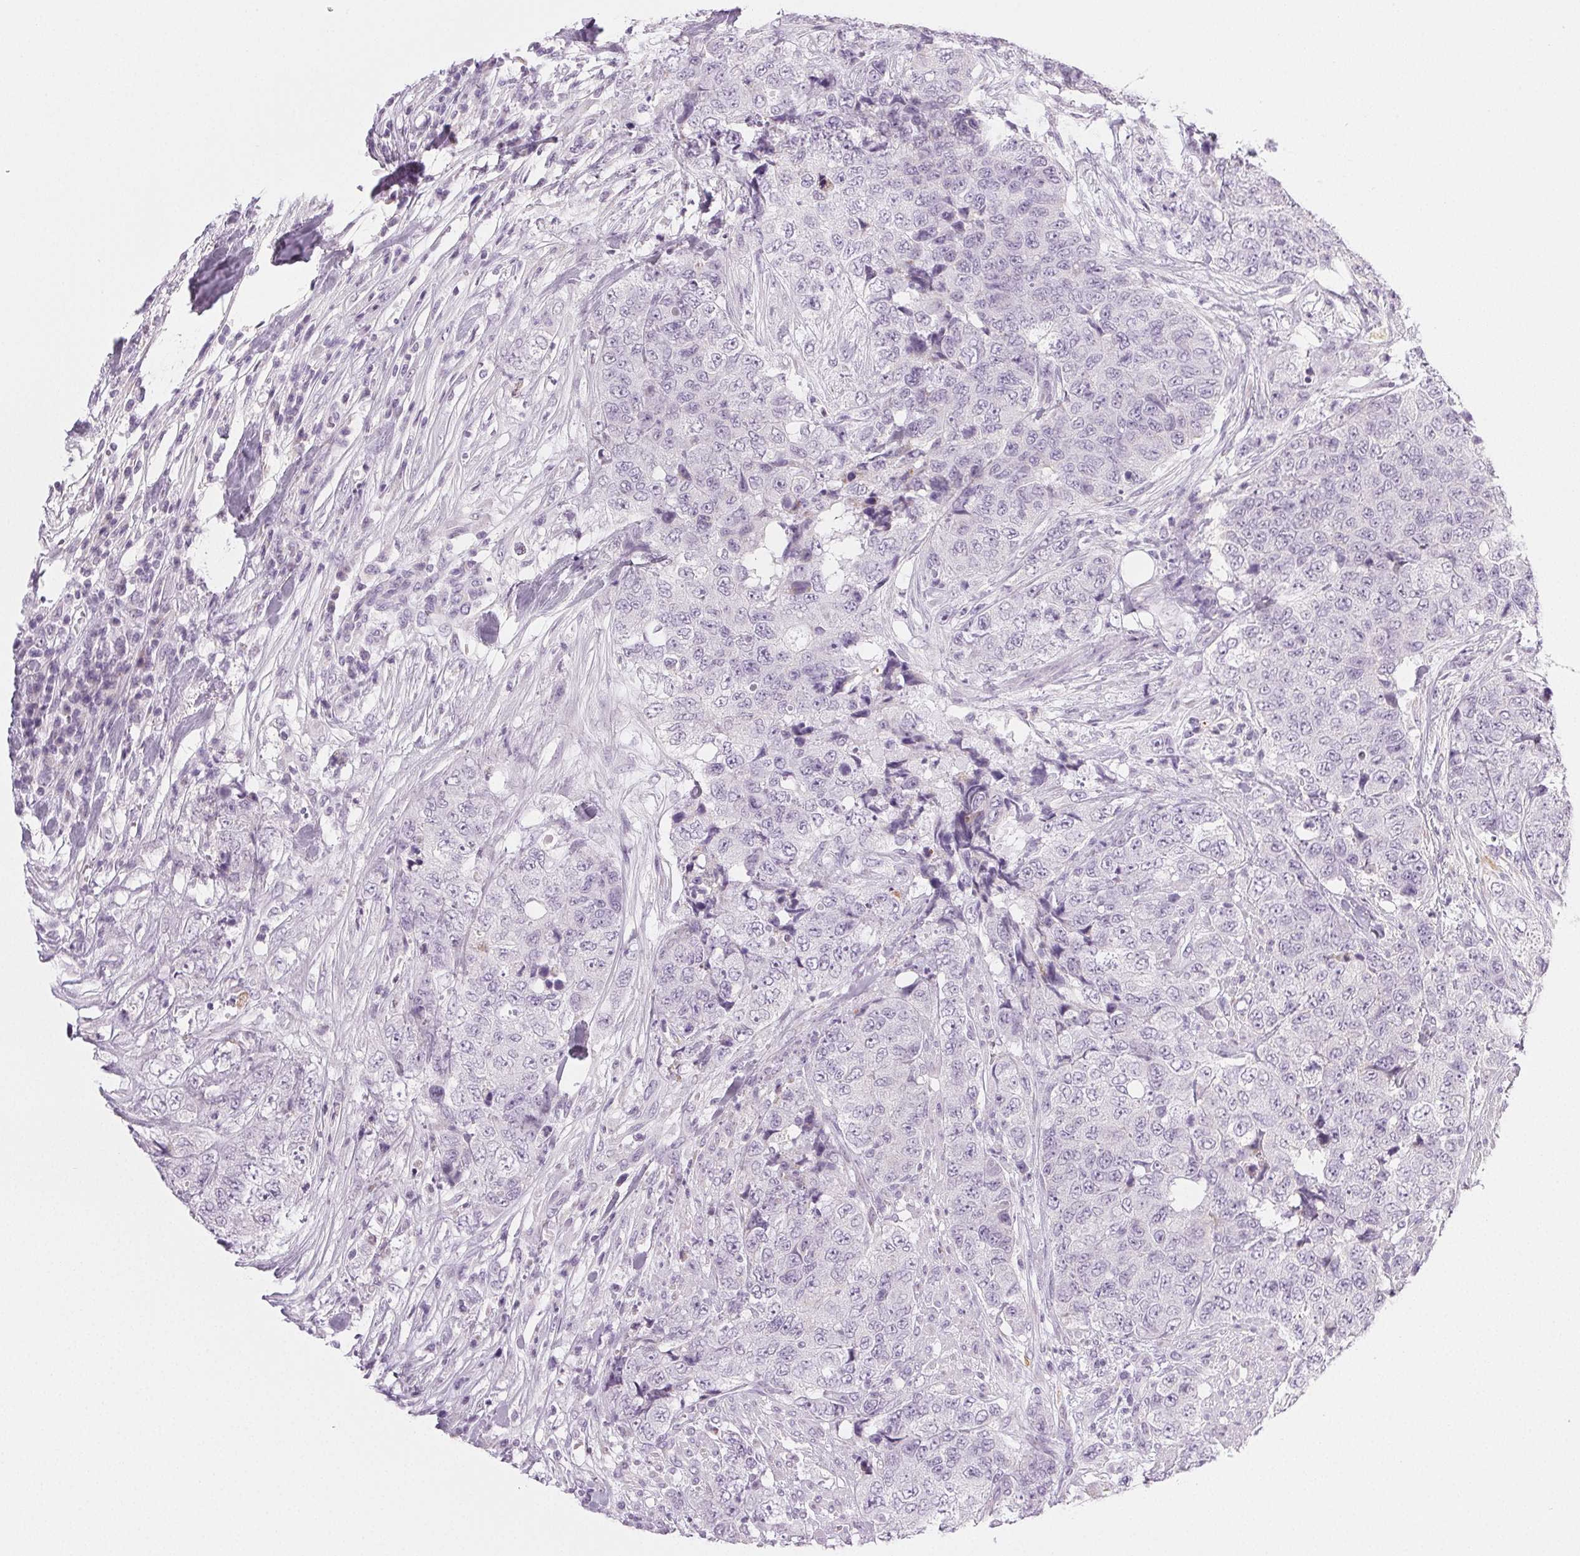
{"staining": {"intensity": "negative", "quantity": "none", "location": "none"}, "tissue": "urothelial cancer", "cell_type": "Tumor cells", "image_type": "cancer", "snomed": [{"axis": "morphology", "description": "Urothelial carcinoma, High grade"}, {"axis": "topography", "description": "Urinary bladder"}], "caption": "Immunohistochemical staining of urothelial cancer exhibits no significant staining in tumor cells.", "gene": "COL7A1", "patient": {"sex": "female", "age": 78}}